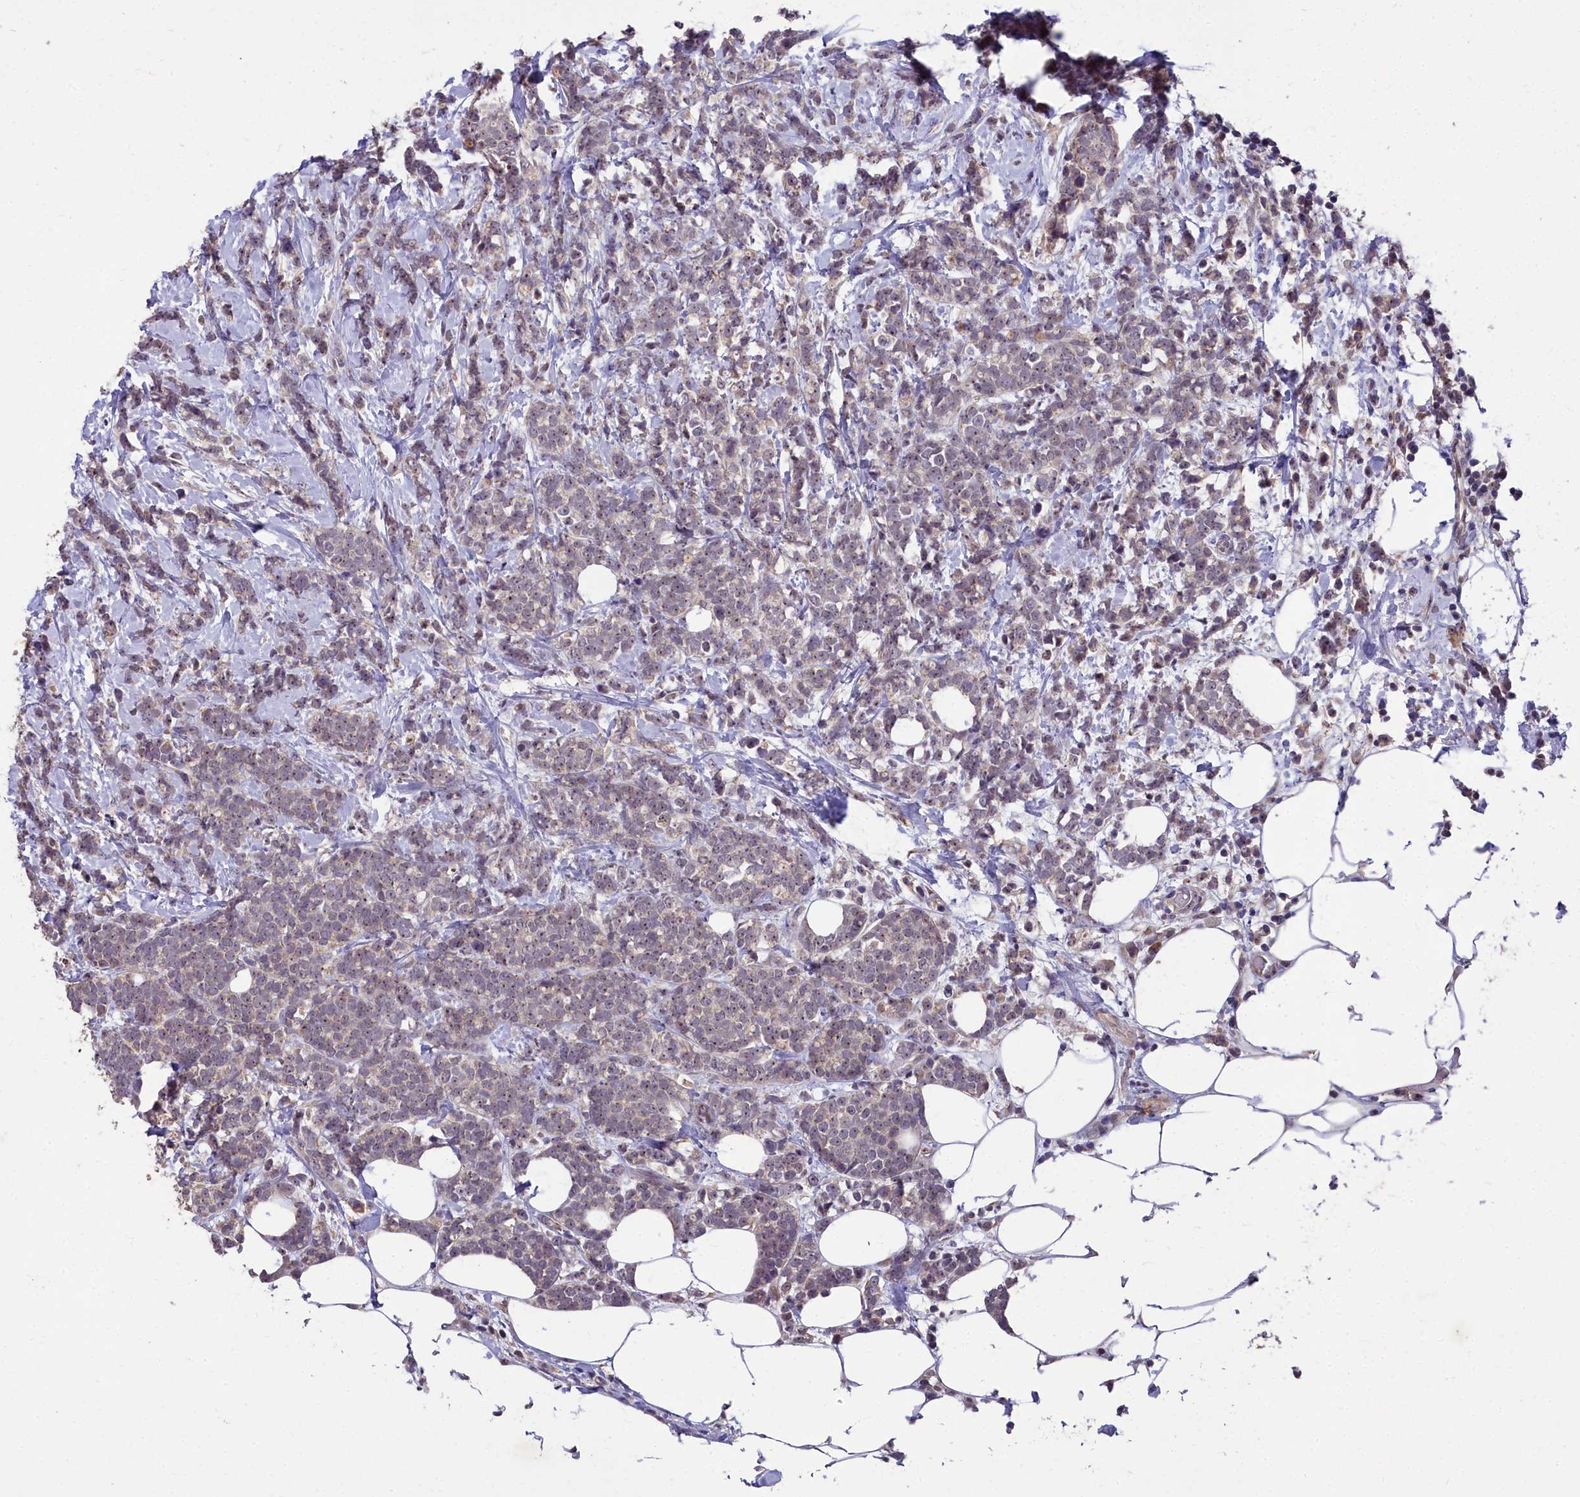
{"staining": {"intensity": "weak", "quantity": ">75%", "location": "cytoplasmic/membranous,nuclear"}, "tissue": "breast cancer", "cell_type": "Tumor cells", "image_type": "cancer", "snomed": [{"axis": "morphology", "description": "Lobular carcinoma"}, {"axis": "topography", "description": "Breast"}], "caption": "Protein analysis of breast cancer (lobular carcinoma) tissue demonstrates weak cytoplasmic/membranous and nuclear staining in approximately >75% of tumor cells.", "gene": "ZNF333", "patient": {"sex": "female", "age": 58}}